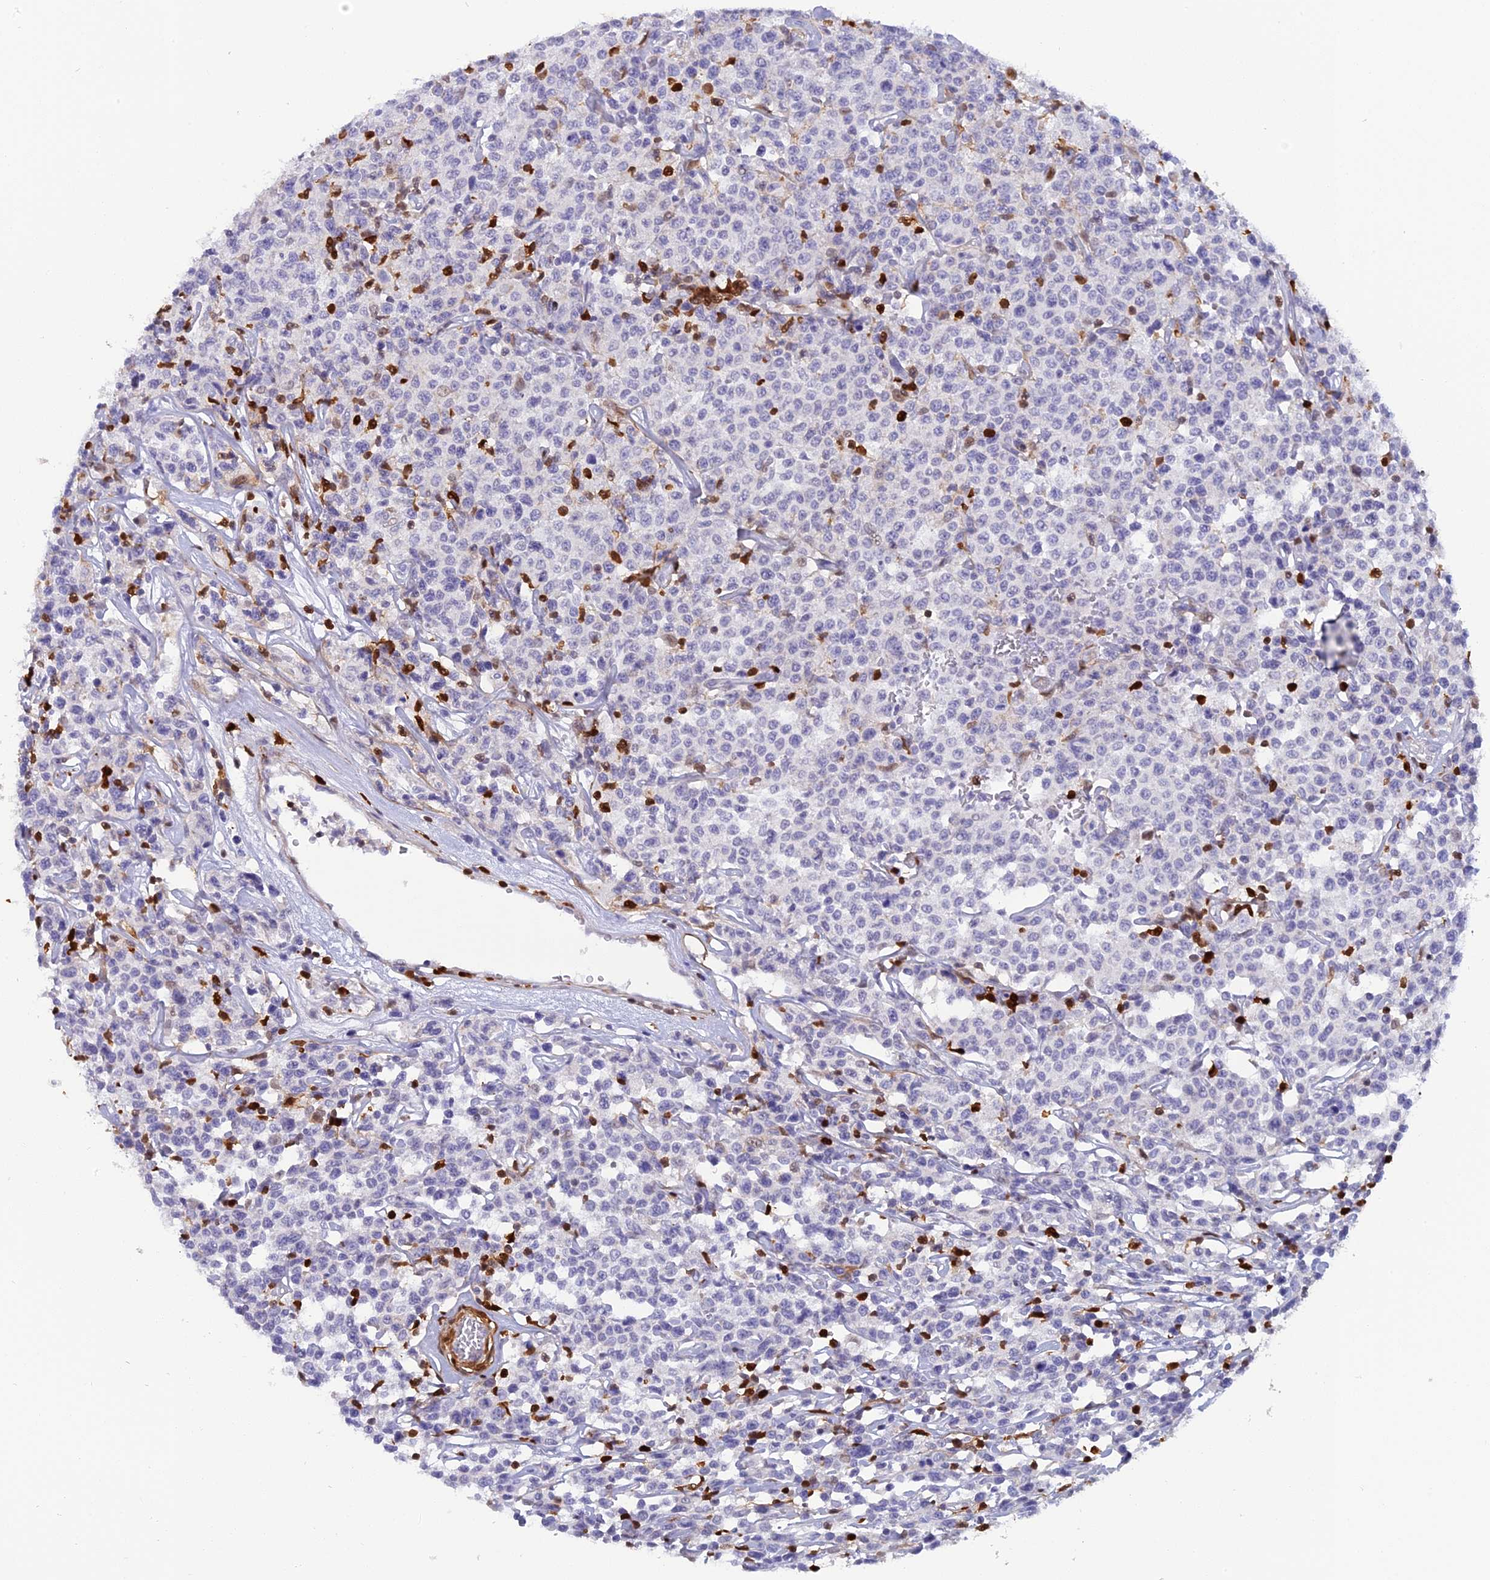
{"staining": {"intensity": "negative", "quantity": "none", "location": "none"}, "tissue": "lymphoma", "cell_type": "Tumor cells", "image_type": "cancer", "snomed": [{"axis": "morphology", "description": "Malignant lymphoma, non-Hodgkin's type, Low grade"}, {"axis": "topography", "description": "Small intestine"}], "caption": "Lymphoma was stained to show a protein in brown. There is no significant expression in tumor cells.", "gene": "PGBD4", "patient": {"sex": "female", "age": 59}}